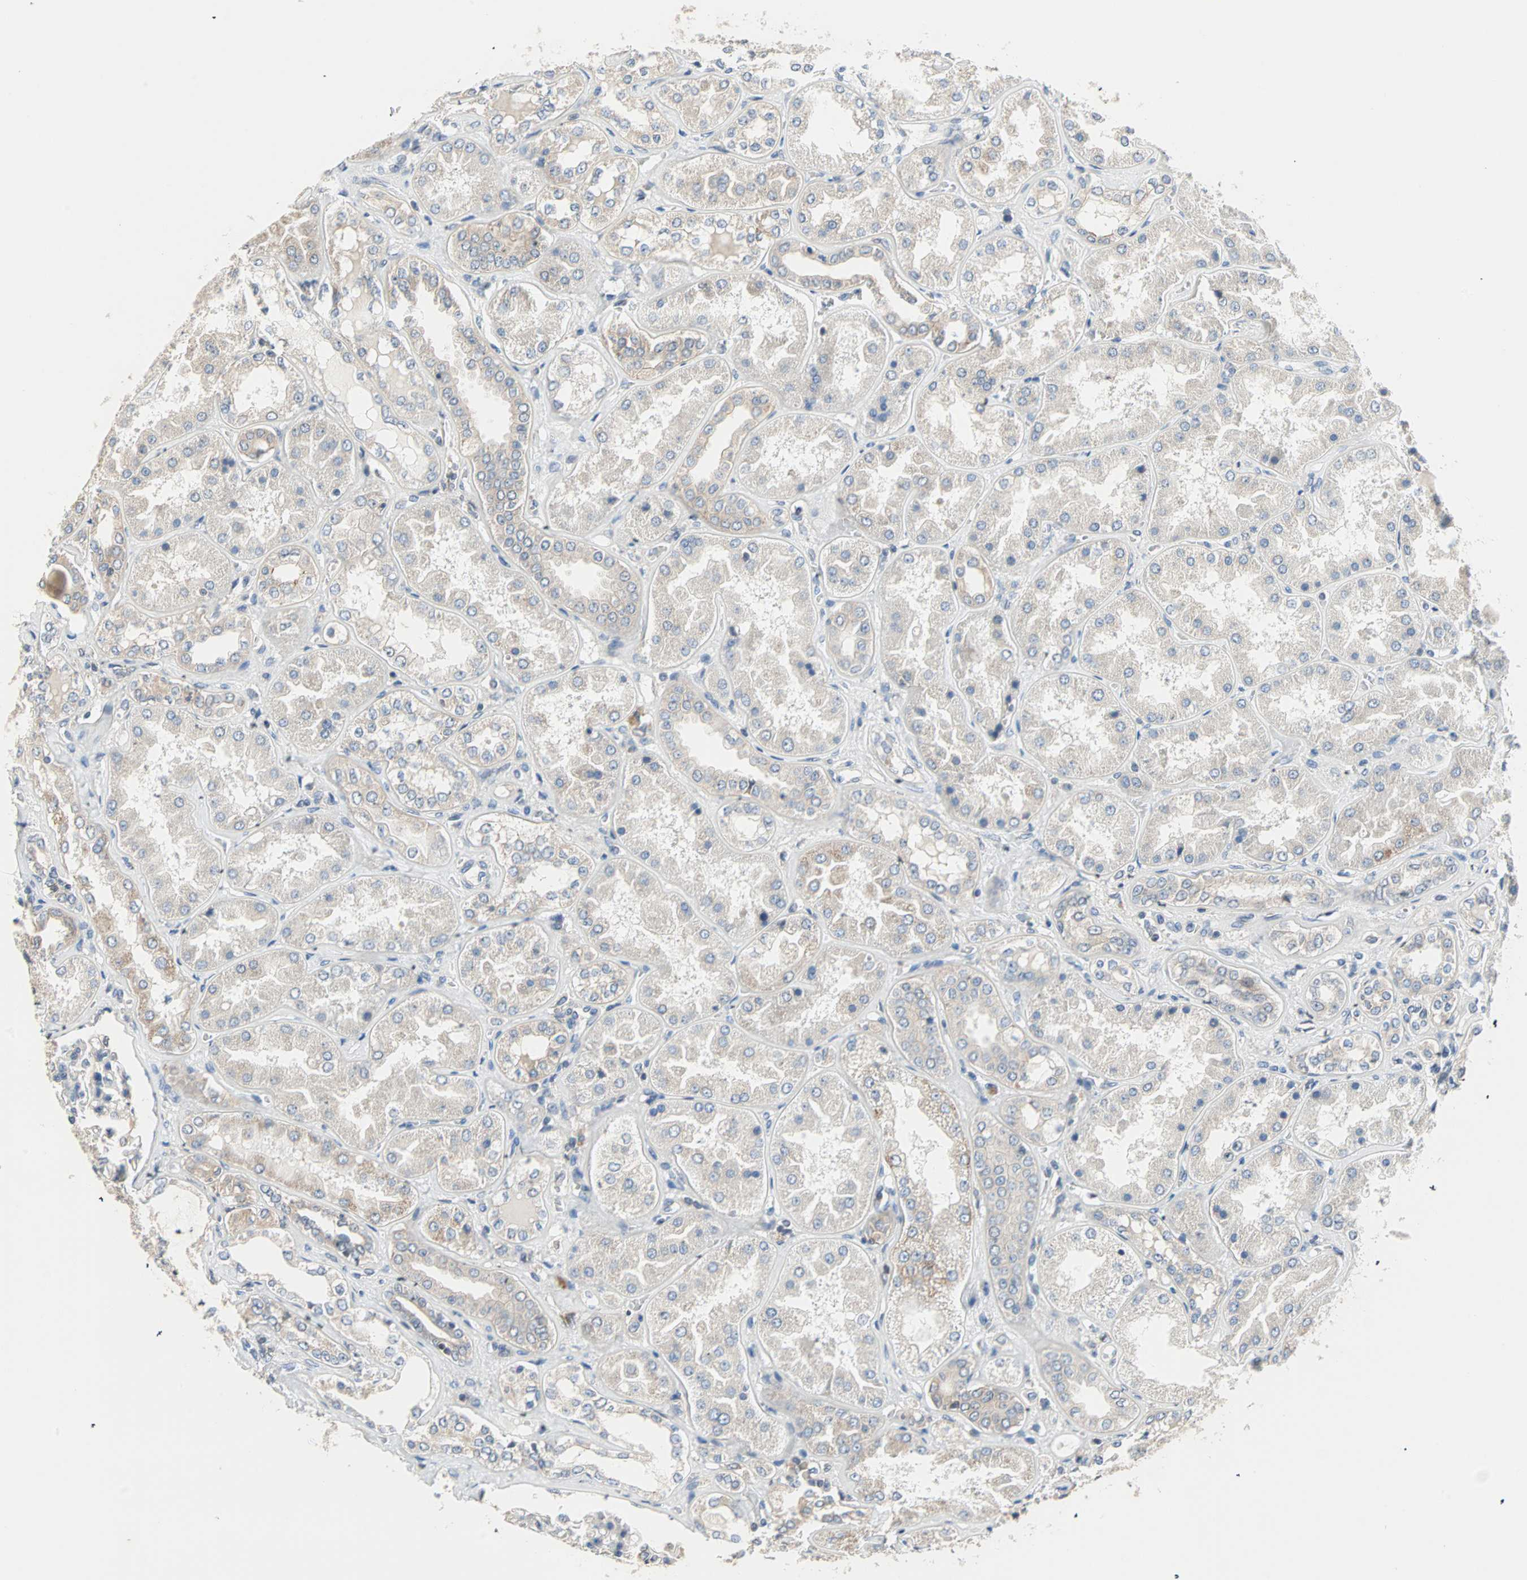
{"staining": {"intensity": "weak", "quantity": "<25%", "location": "cytoplasmic/membranous"}, "tissue": "kidney", "cell_type": "Cells in glomeruli", "image_type": "normal", "snomed": [{"axis": "morphology", "description": "Normal tissue, NOS"}, {"axis": "topography", "description": "Kidney"}], "caption": "This photomicrograph is of unremarkable kidney stained with immunohistochemistry to label a protein in brown with the nuclei are counter-stained blue. There is no expression in cells in glomeruli. (DAB (3,3'-diaminobenzidine) immunohistochemistry visualized using brightfield microscopy, high magnification).", "gene": "SAR1A", "patient": {"sex": "female", "age": 56}}